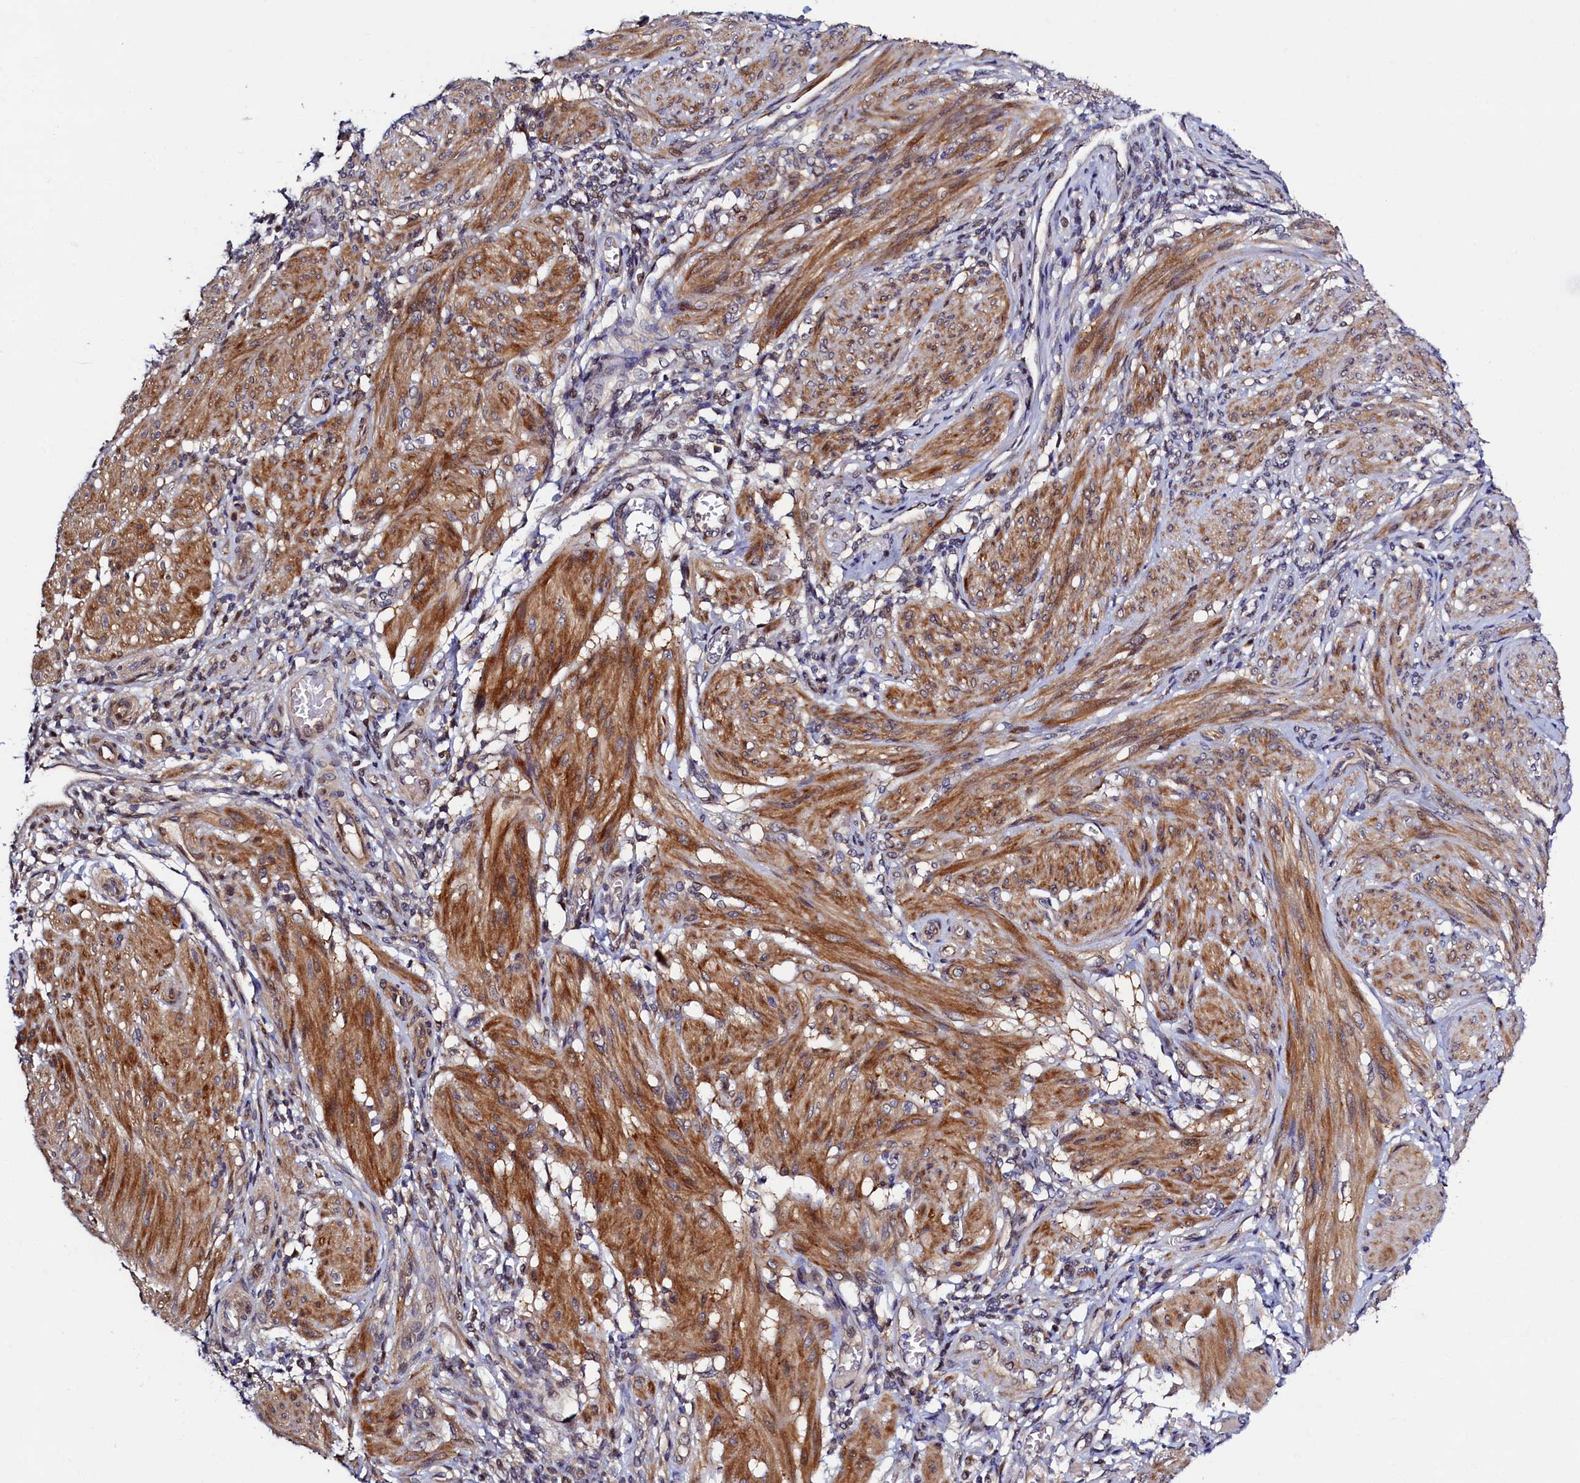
{"staining": {"intensity": "moderate", "quantity": ">75%", "location": "cytoplasmic/membranous"}, "tissue": "smooth muscle", "cell_type": "Smooth muscle cells", "image_type": "normal", "snomed": [{"axis": "morphology", "description": "Normal tissue, NOS"}, {"axis": "topography", "description": "Smooth muscle"}], "caption": "Immunohistochemistry (DAB (3,3'-diaminobenzidine)) staining of unremarkable smooth muscle reveals moderate cytoplasmic/membranous protein staining in about >75% of smooth muscle cells.", "gene": "SLC16A14", "patient": {"sex": "female", "age": 39}}